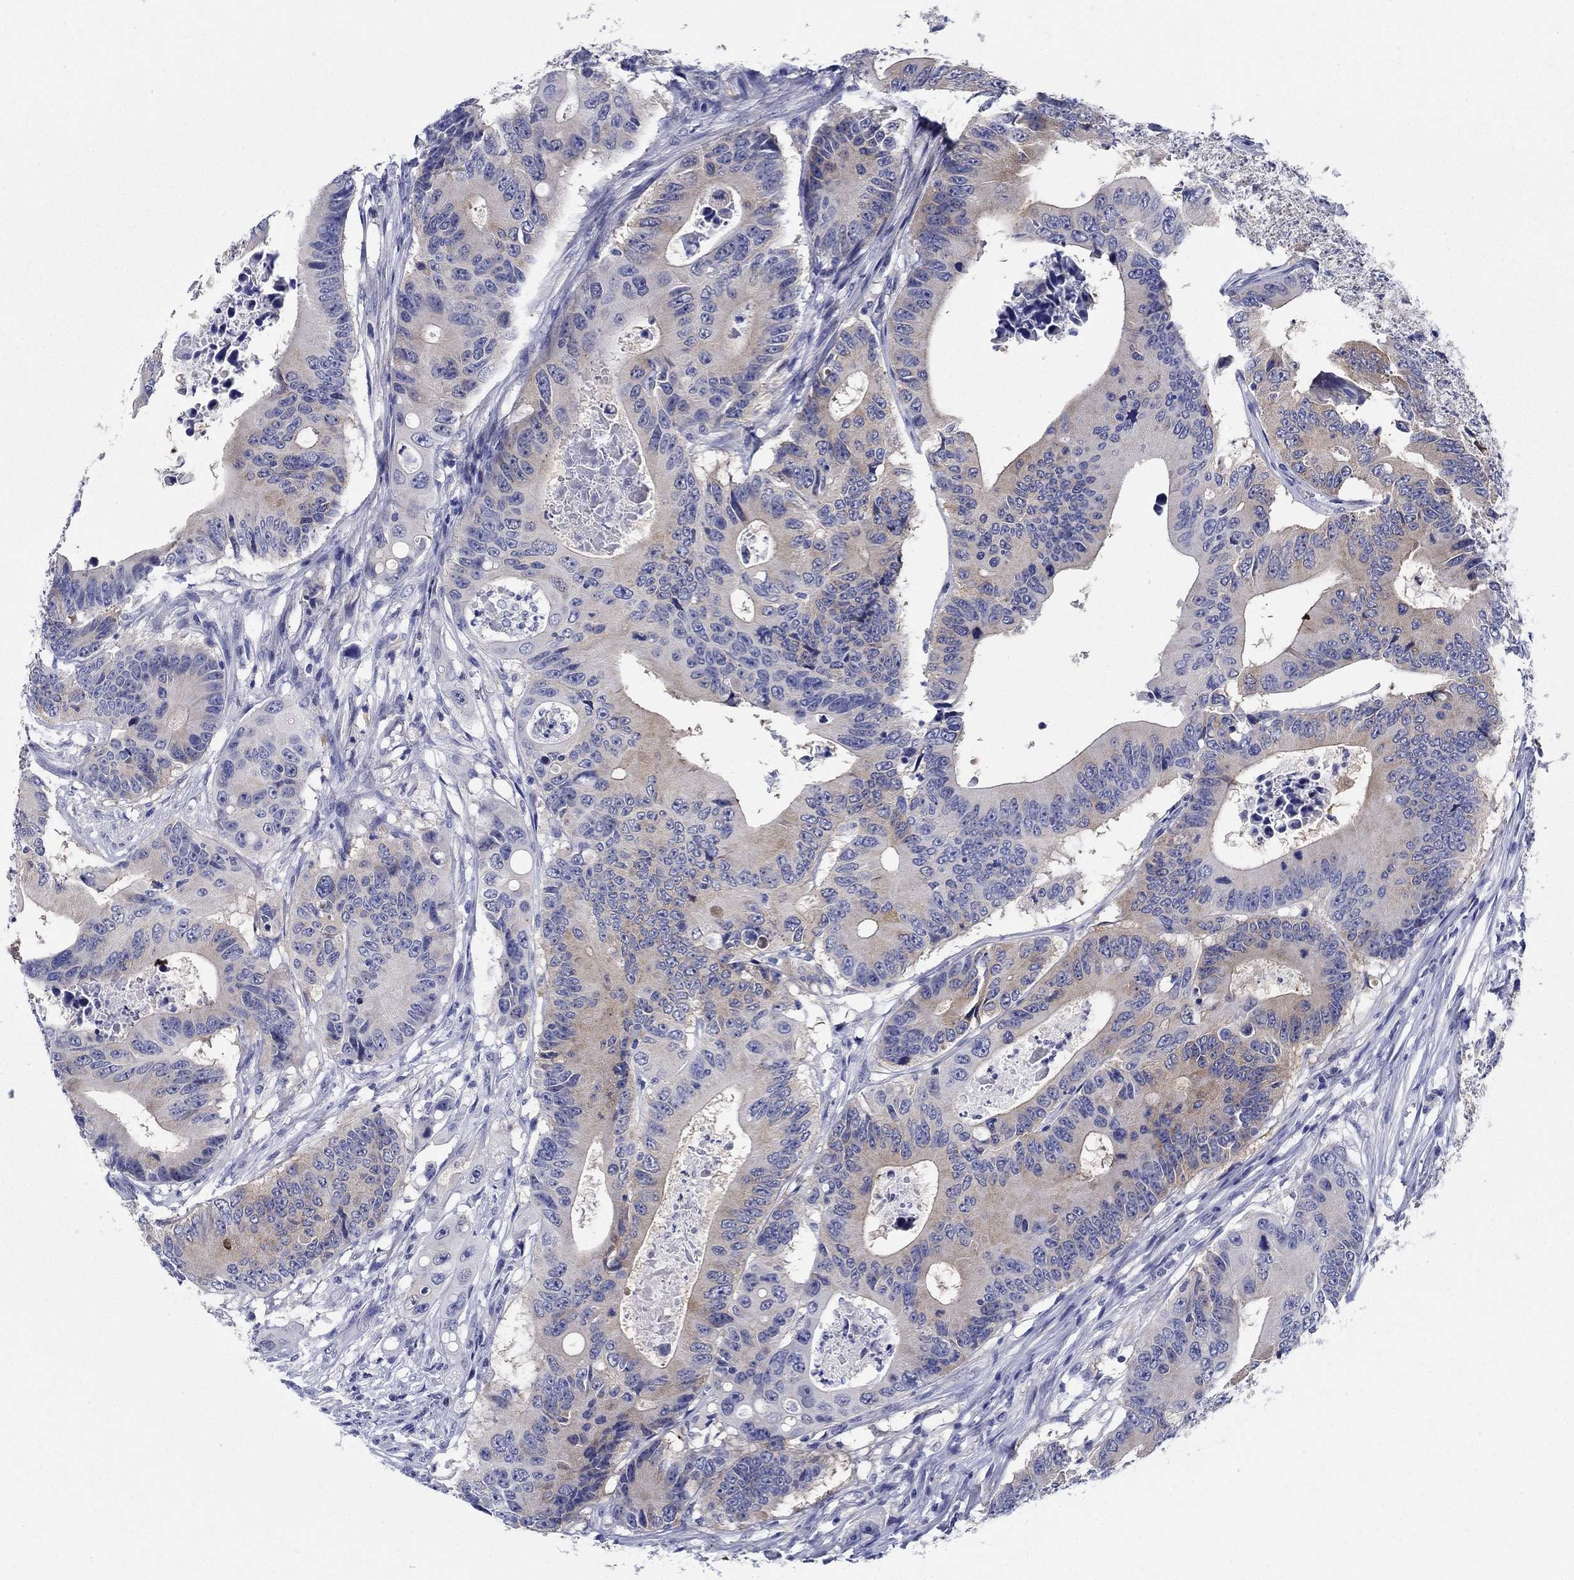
{"staining": {"intensity": "moderate", "quantity": "25%-75%", "location": "cytoplasmic/membranous"}, "tissue": "colorectal cancer", "cell_type": "Tumor cells", "image_type": "cancer", "snomed": [{"axis": "morphology", "description": "Adenocarcinoma, NOS"}, {"axis": "topography", "description": "Colon"}], "caption": "Colorectal adenocarcinoma stained with immunohistochemistry shows moderate cytoplasmic/membranous positivity in about 25%-75% of tumor cells. Using DAB (brown) and hematoxylin (blue) stains, captured at high magnification using brightfield microscopy.", "gene": "RAP1GAP", "patient": {"sex": "female", "age": 90}}